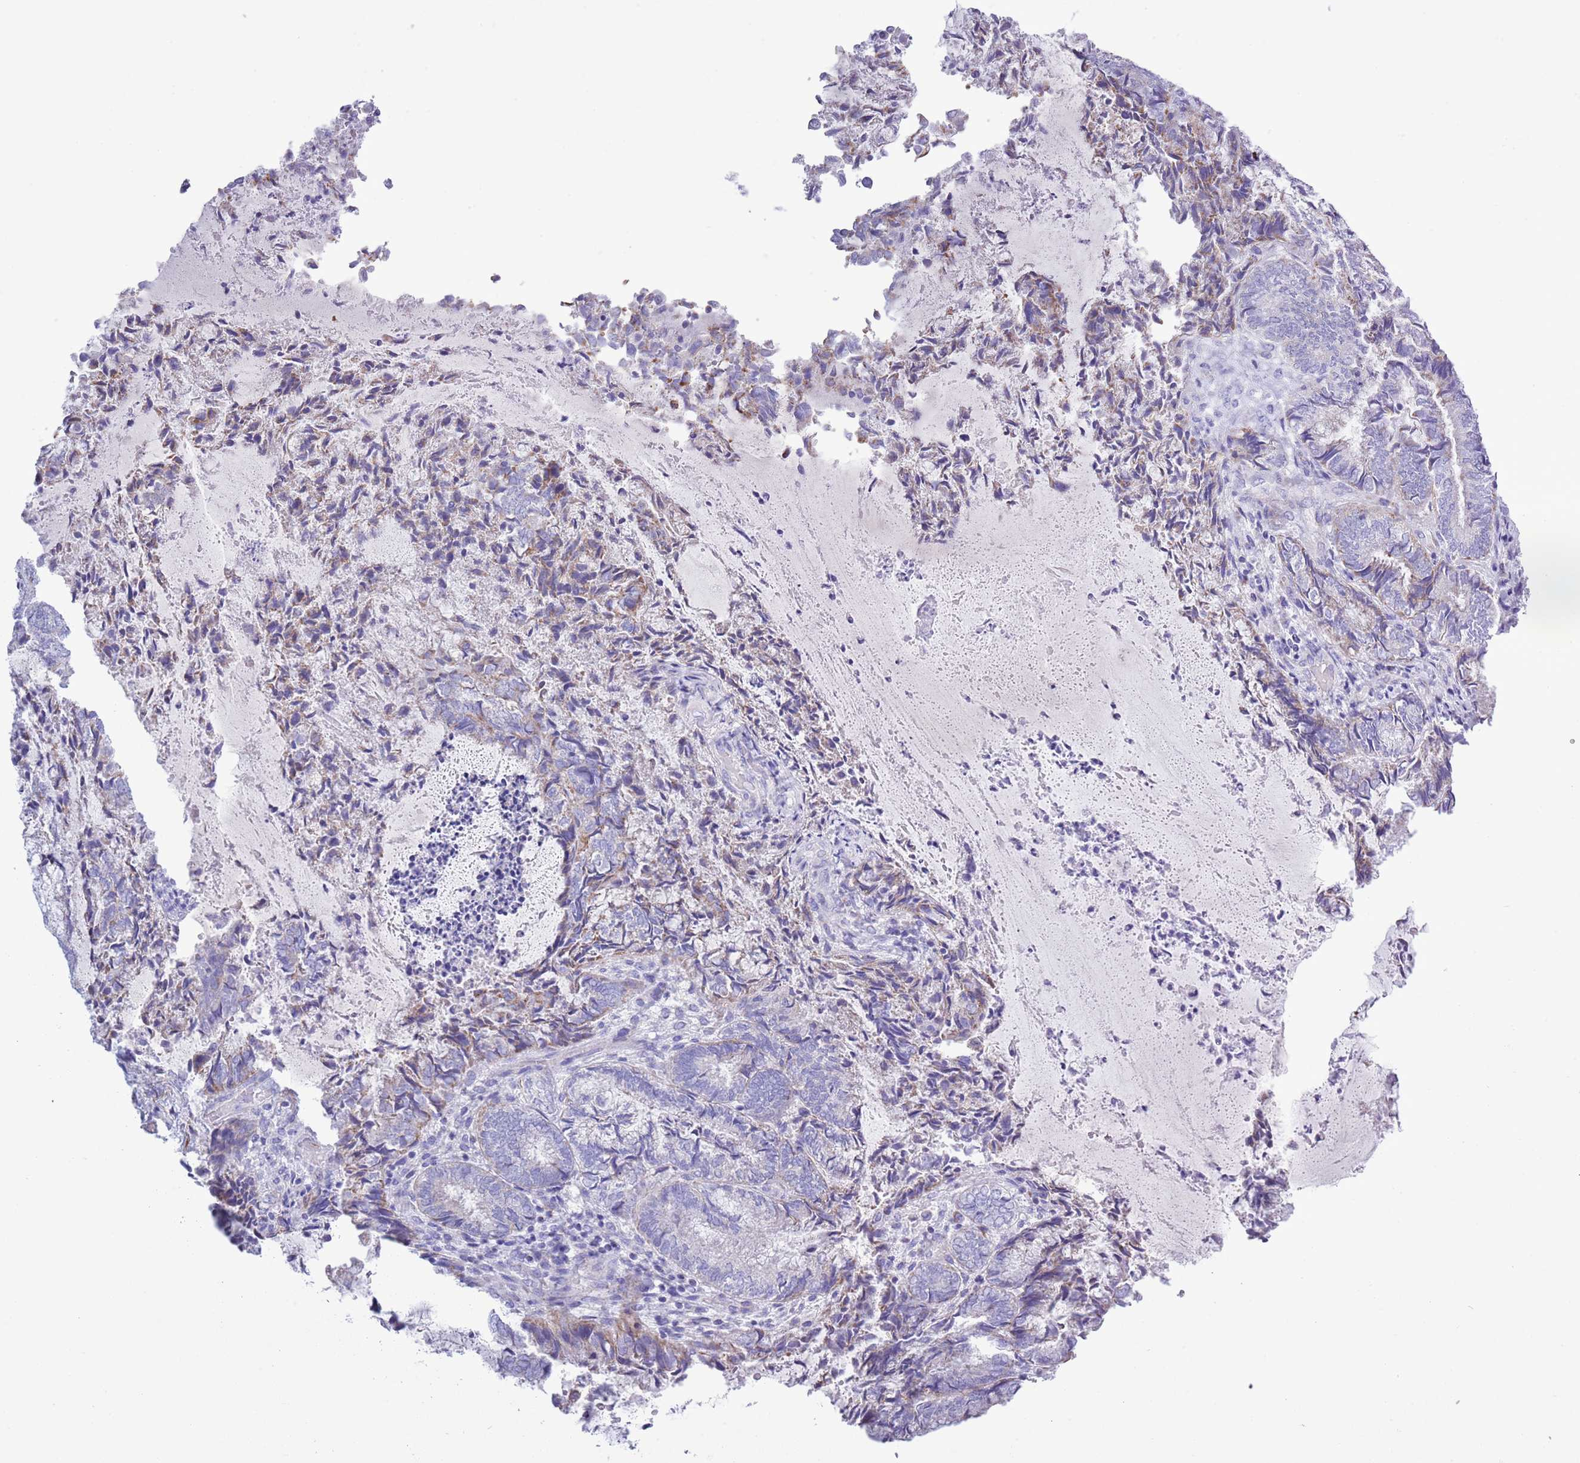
{"staining": {"intensity": "weak", "quantity": "<25%", "location": "cytoplasmic/membranous"}, "tissue": "endometrial cancer", "cell_type": "Tumor cells", "image_type": "cancer", "snomed": [{"axis": "morphology", "description": "Adenocarcinoma, NOS"}, {"axis": "topography", "description": "Endometrium"}], "caption": "This is an IHC histopathology image of endometrial cancer. There is no staining in tumor cells.", "gene": "MOCOS", "patient": {"sex": "female", "age": 80}}